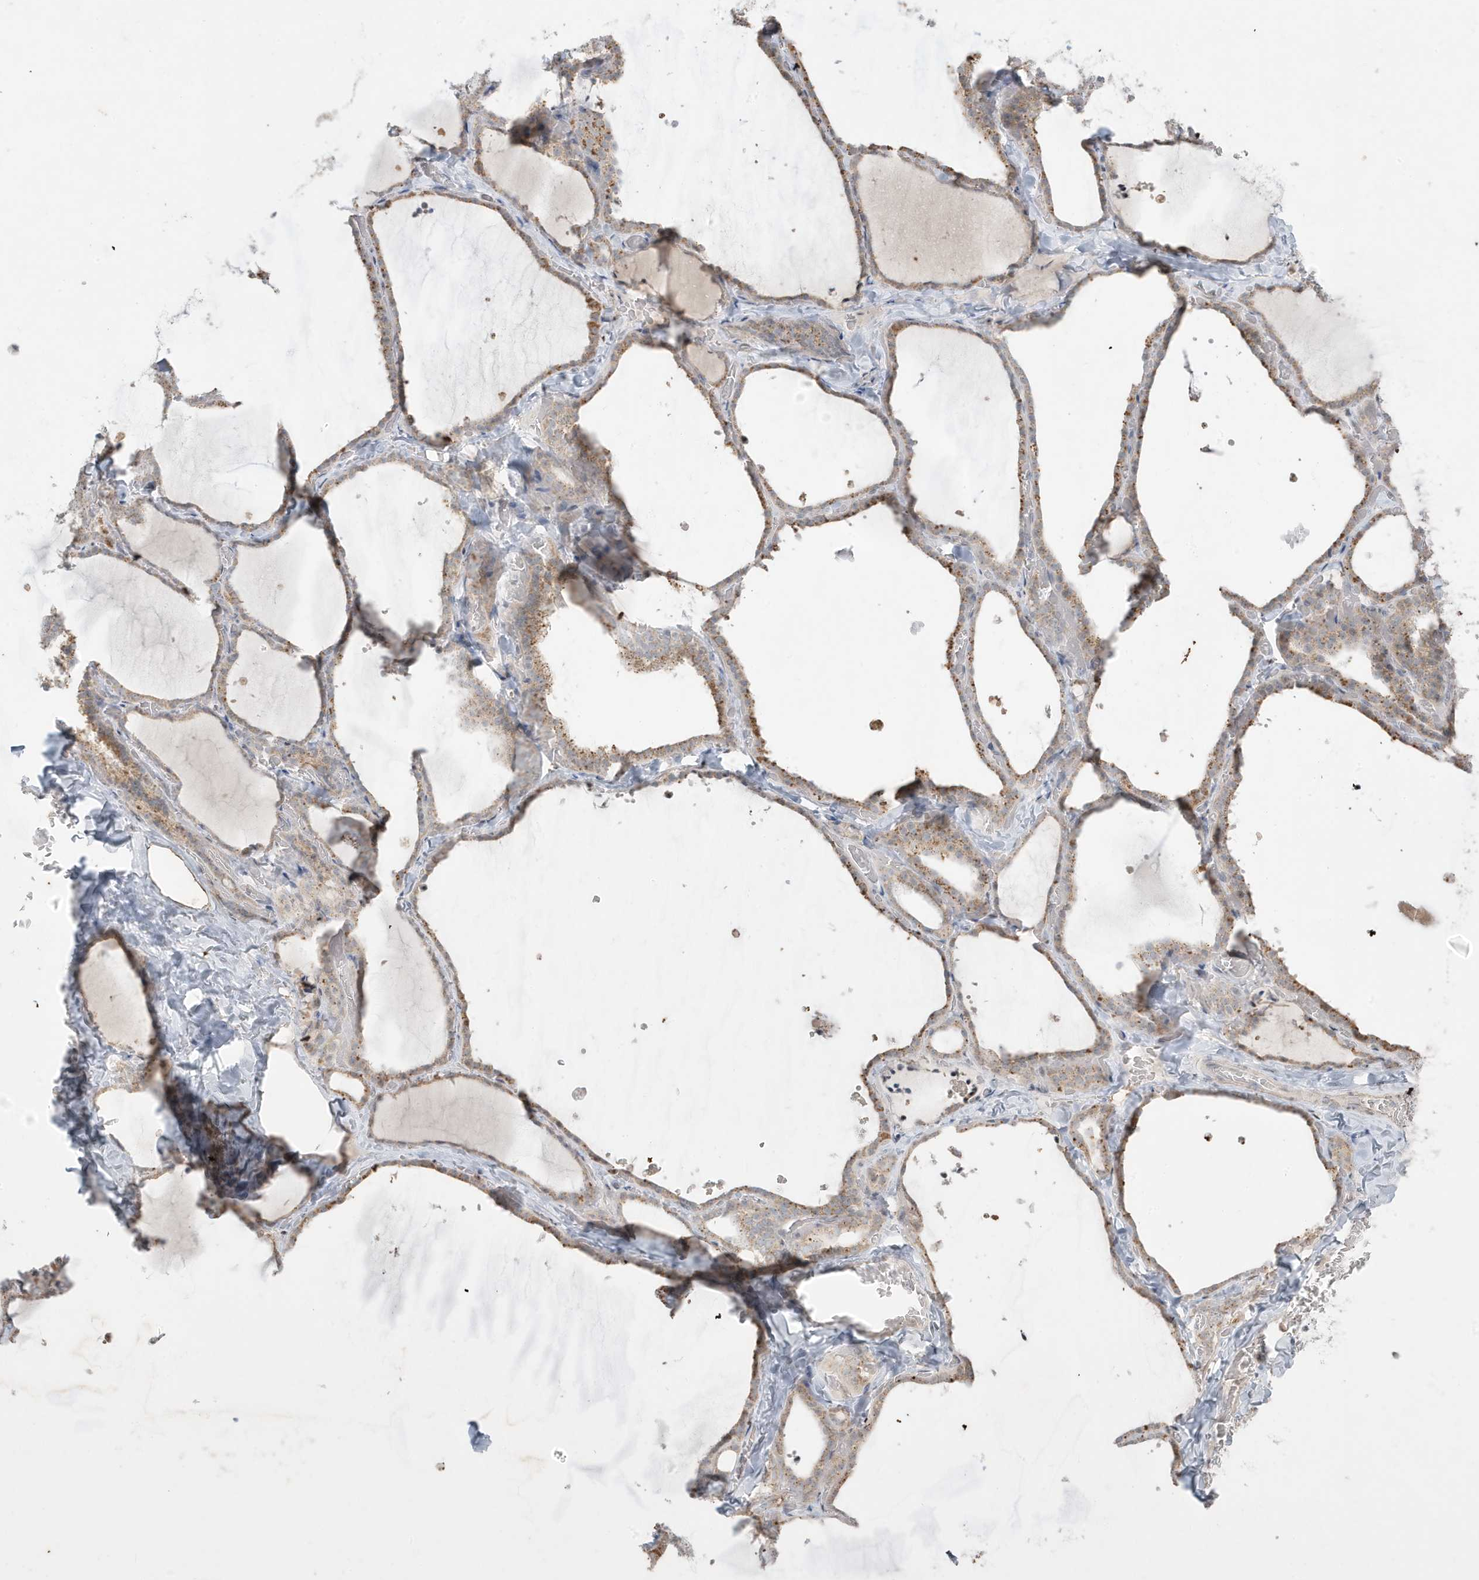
{"staining": {"intensity": "moderate", "quantity": ">75%", "location": "cytoplasmic/membranous"}, "tissue": "thyroid gland", "cell_type": "Glandular cells", "image_type": "normal", "snomed": [{"axis": "morphology", "description": "Normal tissue, NOS"}, {"axis": "topography", "description": "Thyroid gland"}], "caption": "Protein expression analysis of benign thyroid gland displays moderate cytoplasmic/membranous positivity in about >75% of glandular cells. (DAB IHC, brown staining for protein, blue staining for nuclei).", "gene": "FNDC1", "patient": {"sex": "female", "age": 22}}